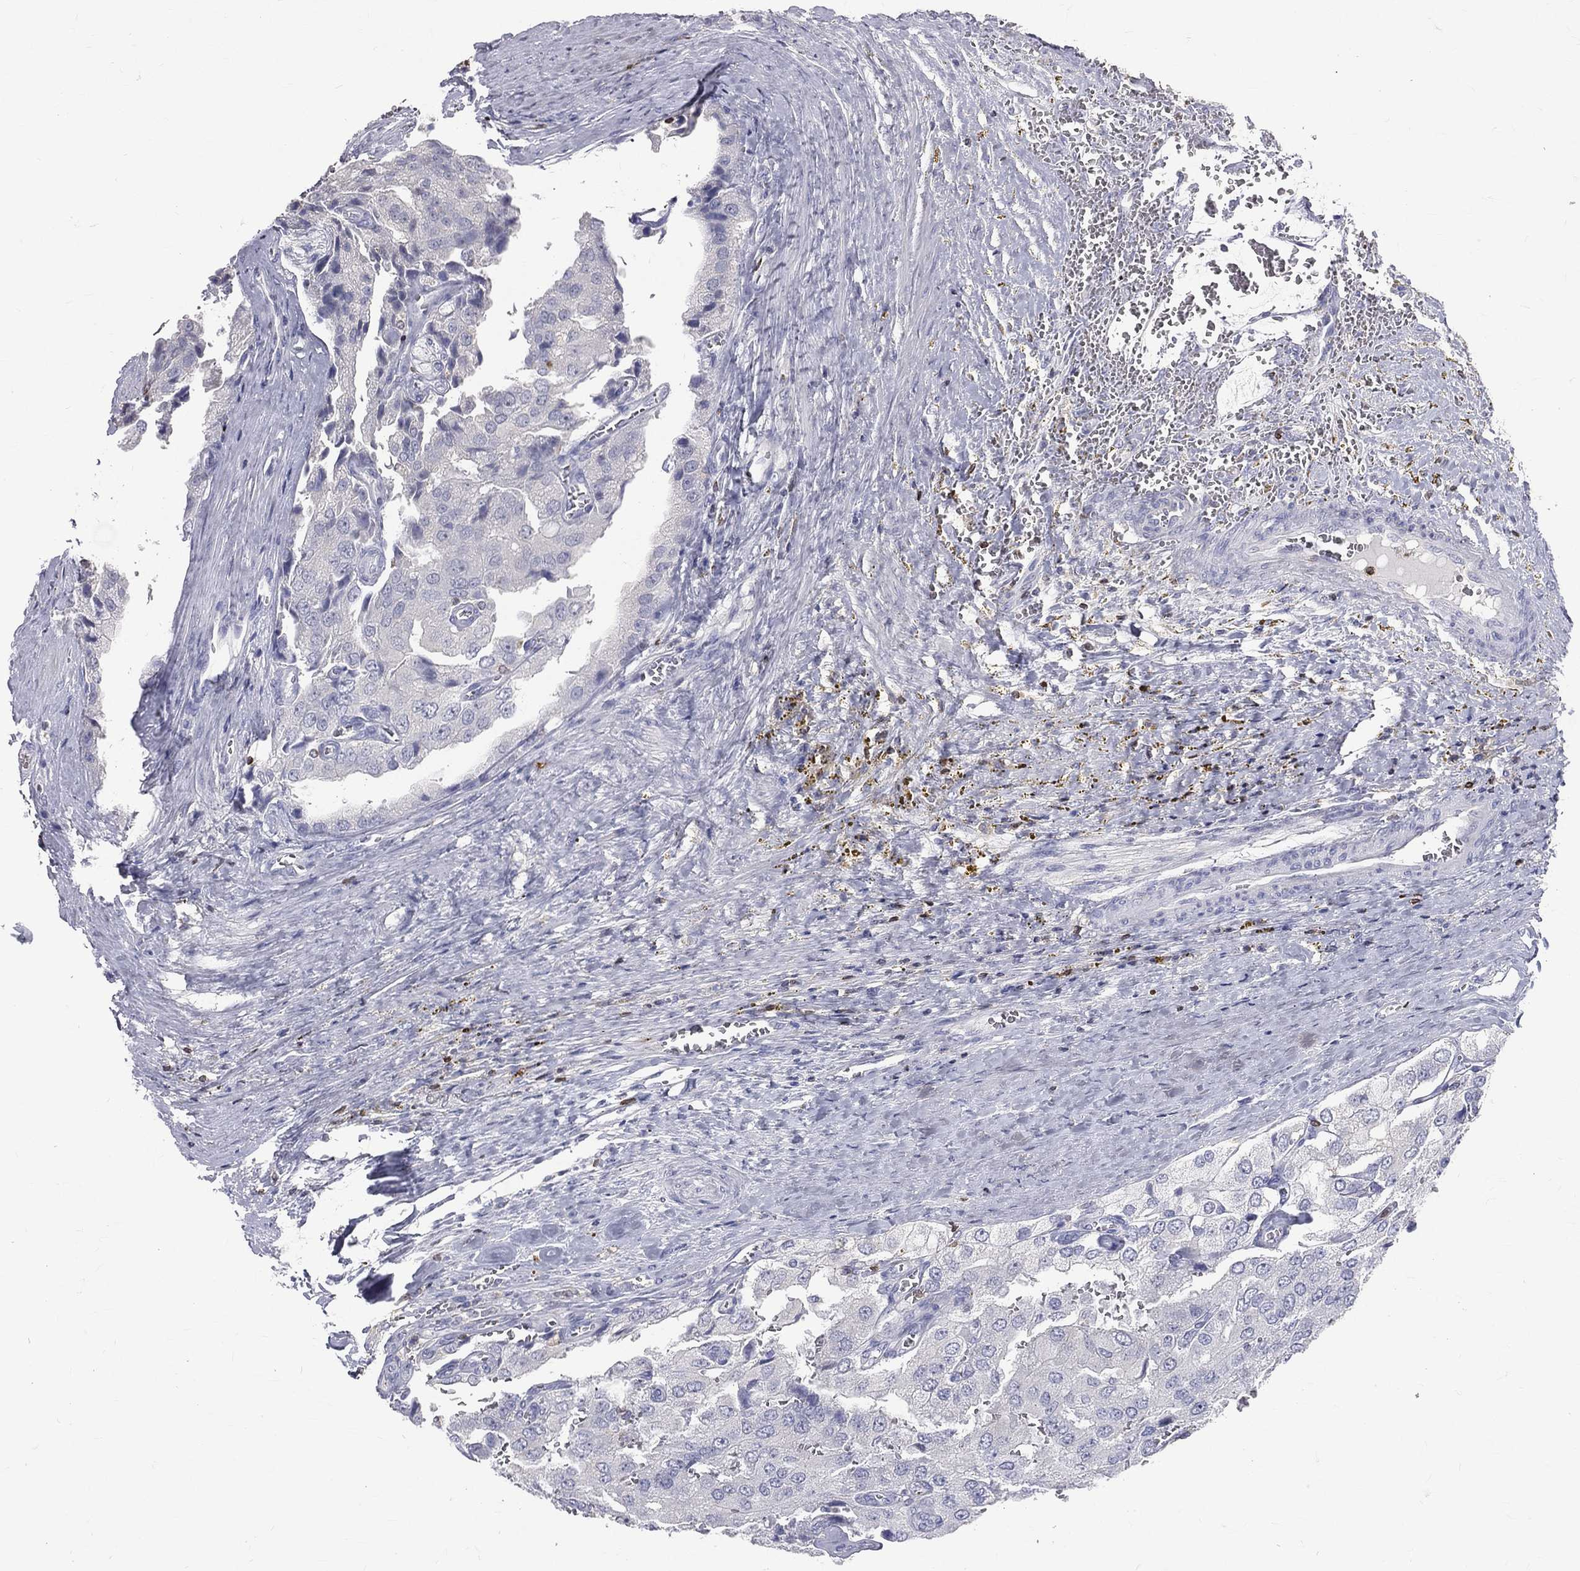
{"staining": {"intensity": "negative", "quantity": "none", "location": "none"}, "tissue": "prostate cancer", "cell_type": "Tumor cells", "image_type": "cancer", "snomed": [{"axis": "morphology", "description": "Adenocarcinoma, NOS"}, {"axis": "topography", "description": "Prostate and seminal vesicle, NOS"}, {"axis": "topography", "description": "Prostate"}], "caption": "The micrograph reveals no staining of tumor cells in prostate cancer (adenocarcinoma).", "gene": "CTSW", "patient": {"sex": "male", "age": 67}}